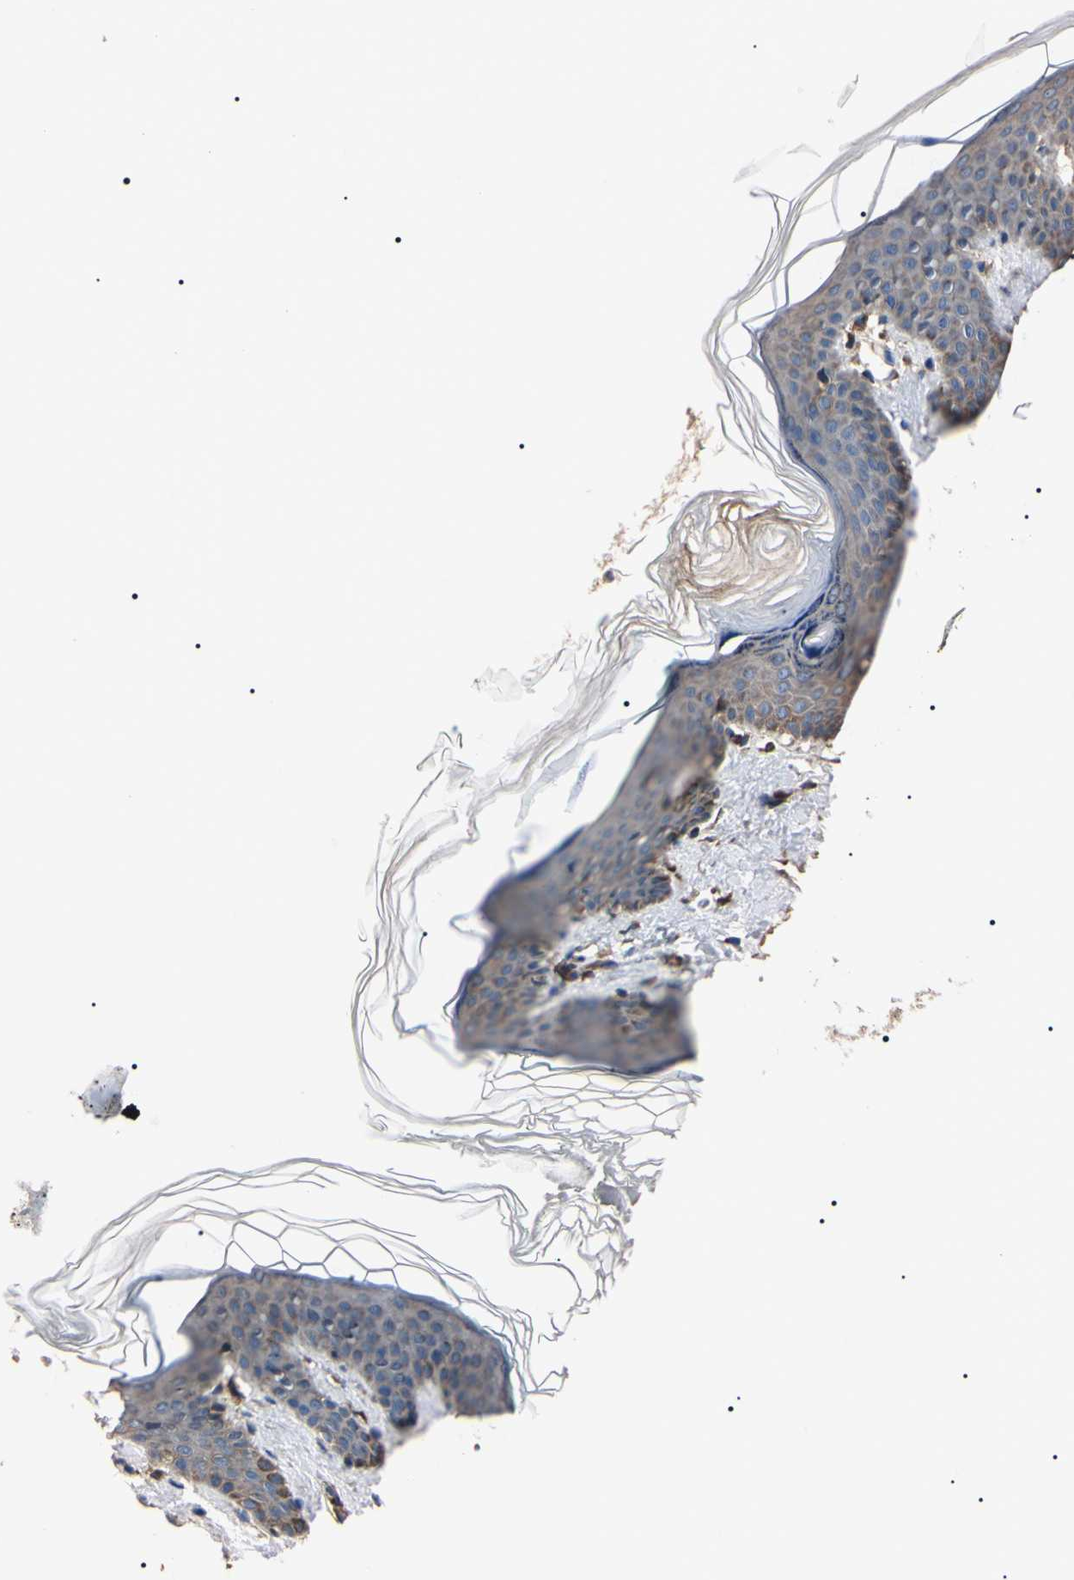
{"staining": {"intensity": "moderate", "quantity": ">75%", "location": "cytoplasmic/membranous"}, "tissue": "skin", "cell_type": "Fibroblasts", "image_type": "normal", "snomed": [{"axis": "morphology", "description": "Normal tissue, NOS"}, {"axis": "topography", "description": "Skin"}], "caption": "A high-resolution micrograph shows immunohistochemistry (IHC) staining of benign skin, which shows moderate cytoplasmic/membranous staining in approximately >75% of fibroblasts.", "gene": "PRKACA", "patient": {"sex": "female", "age": 17}}